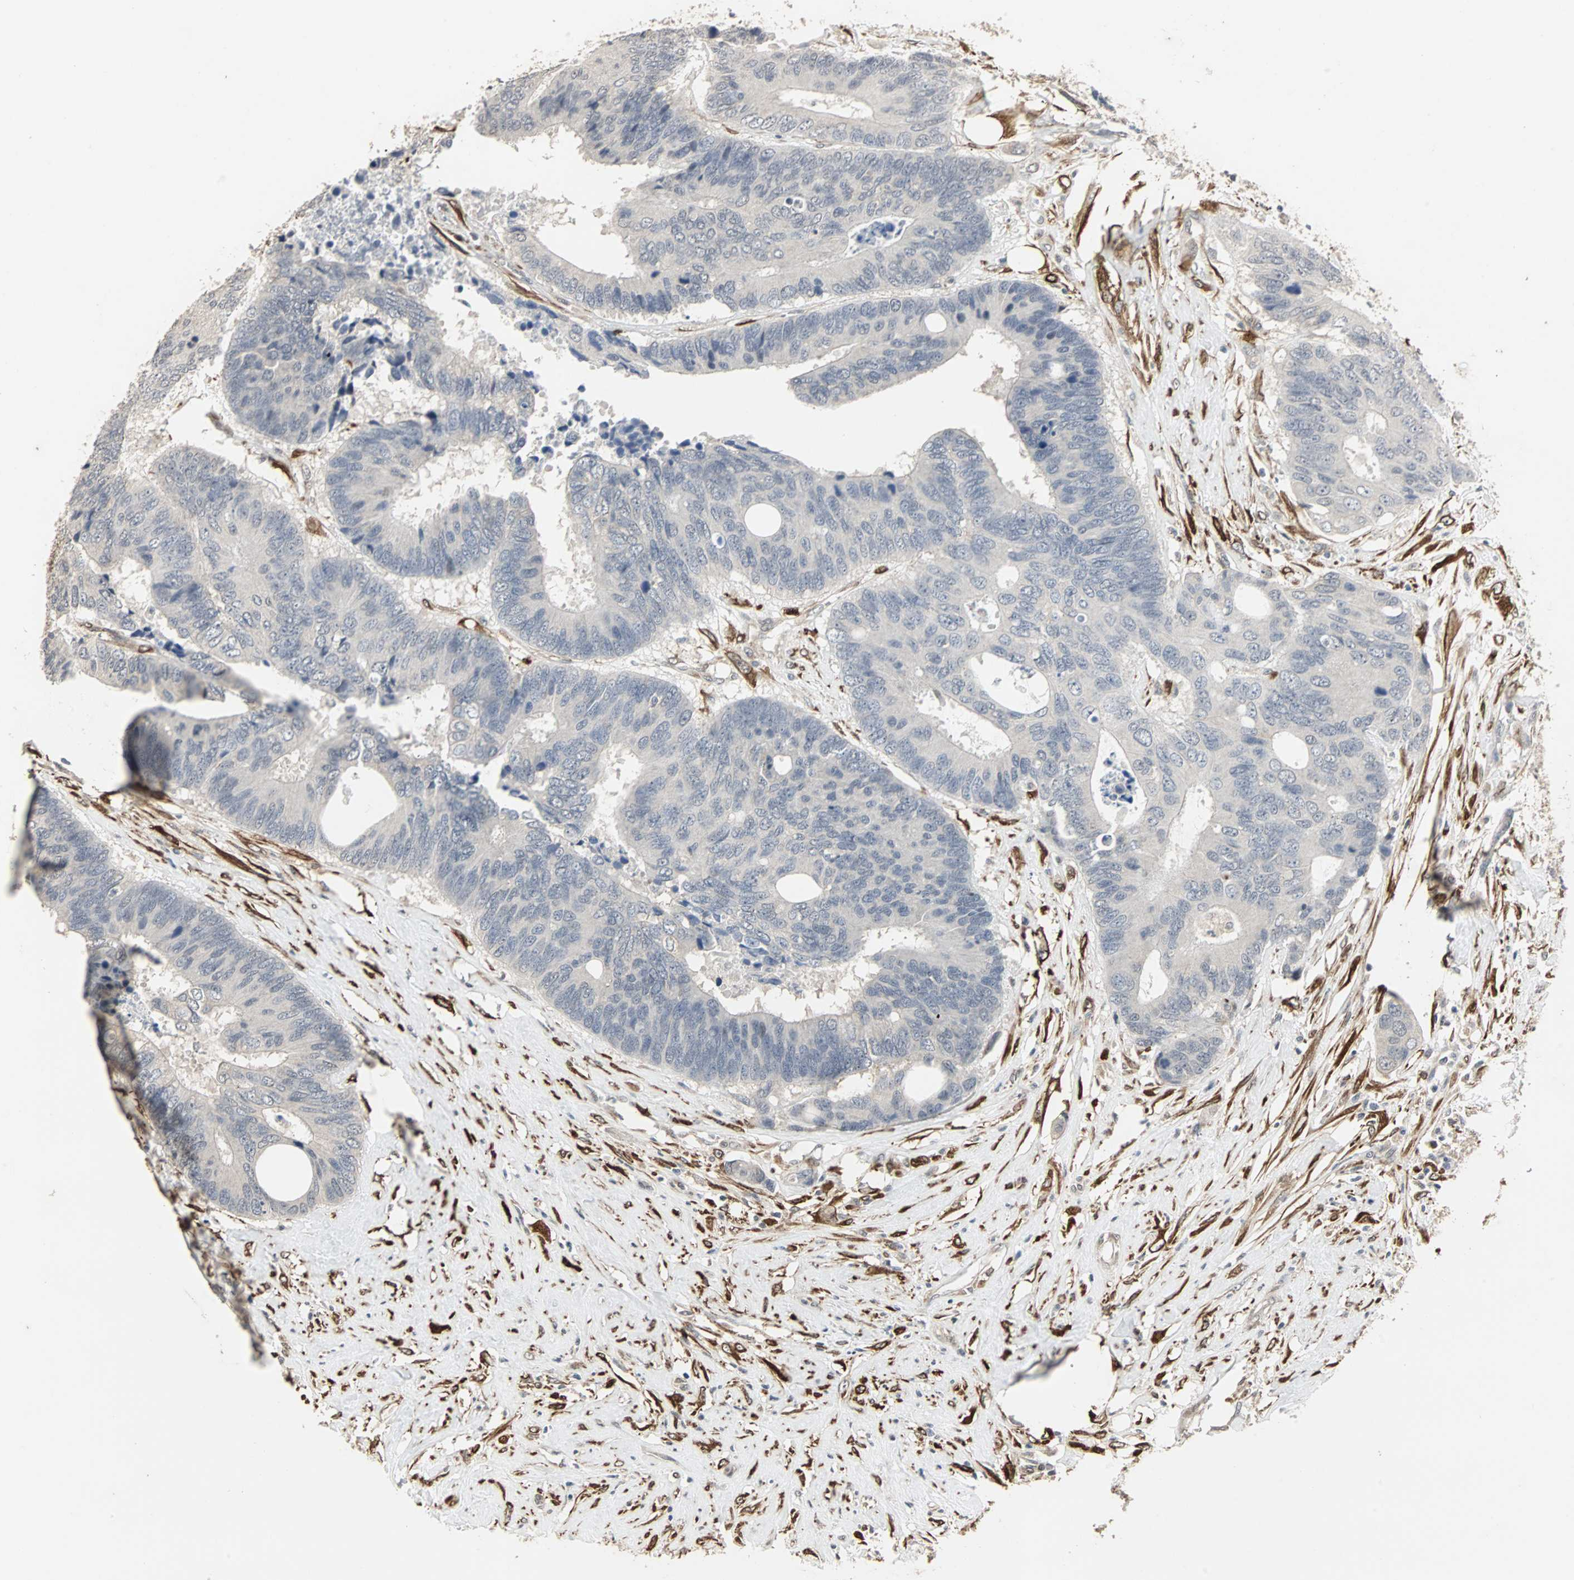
{"staining": {"intensity": "negative", "quantity": "none", "location": "none"}, "tissue": "colorectal cancer", "cell_type": "Tumor cells", "image_type": "cancer", "snomed": [{"axis": "morphology", "description": "Adenocarcinoma, NOS"}, {"axis": "topography", "description": "Rectum"}], "caption": "A high-resolution micrograph shows immunohistochemistry staining of colorectal cancer, which displays no significant positivity in tumor cells.", "gene": "TRPV4", "patient": {"sex": "male", "age": 55}}